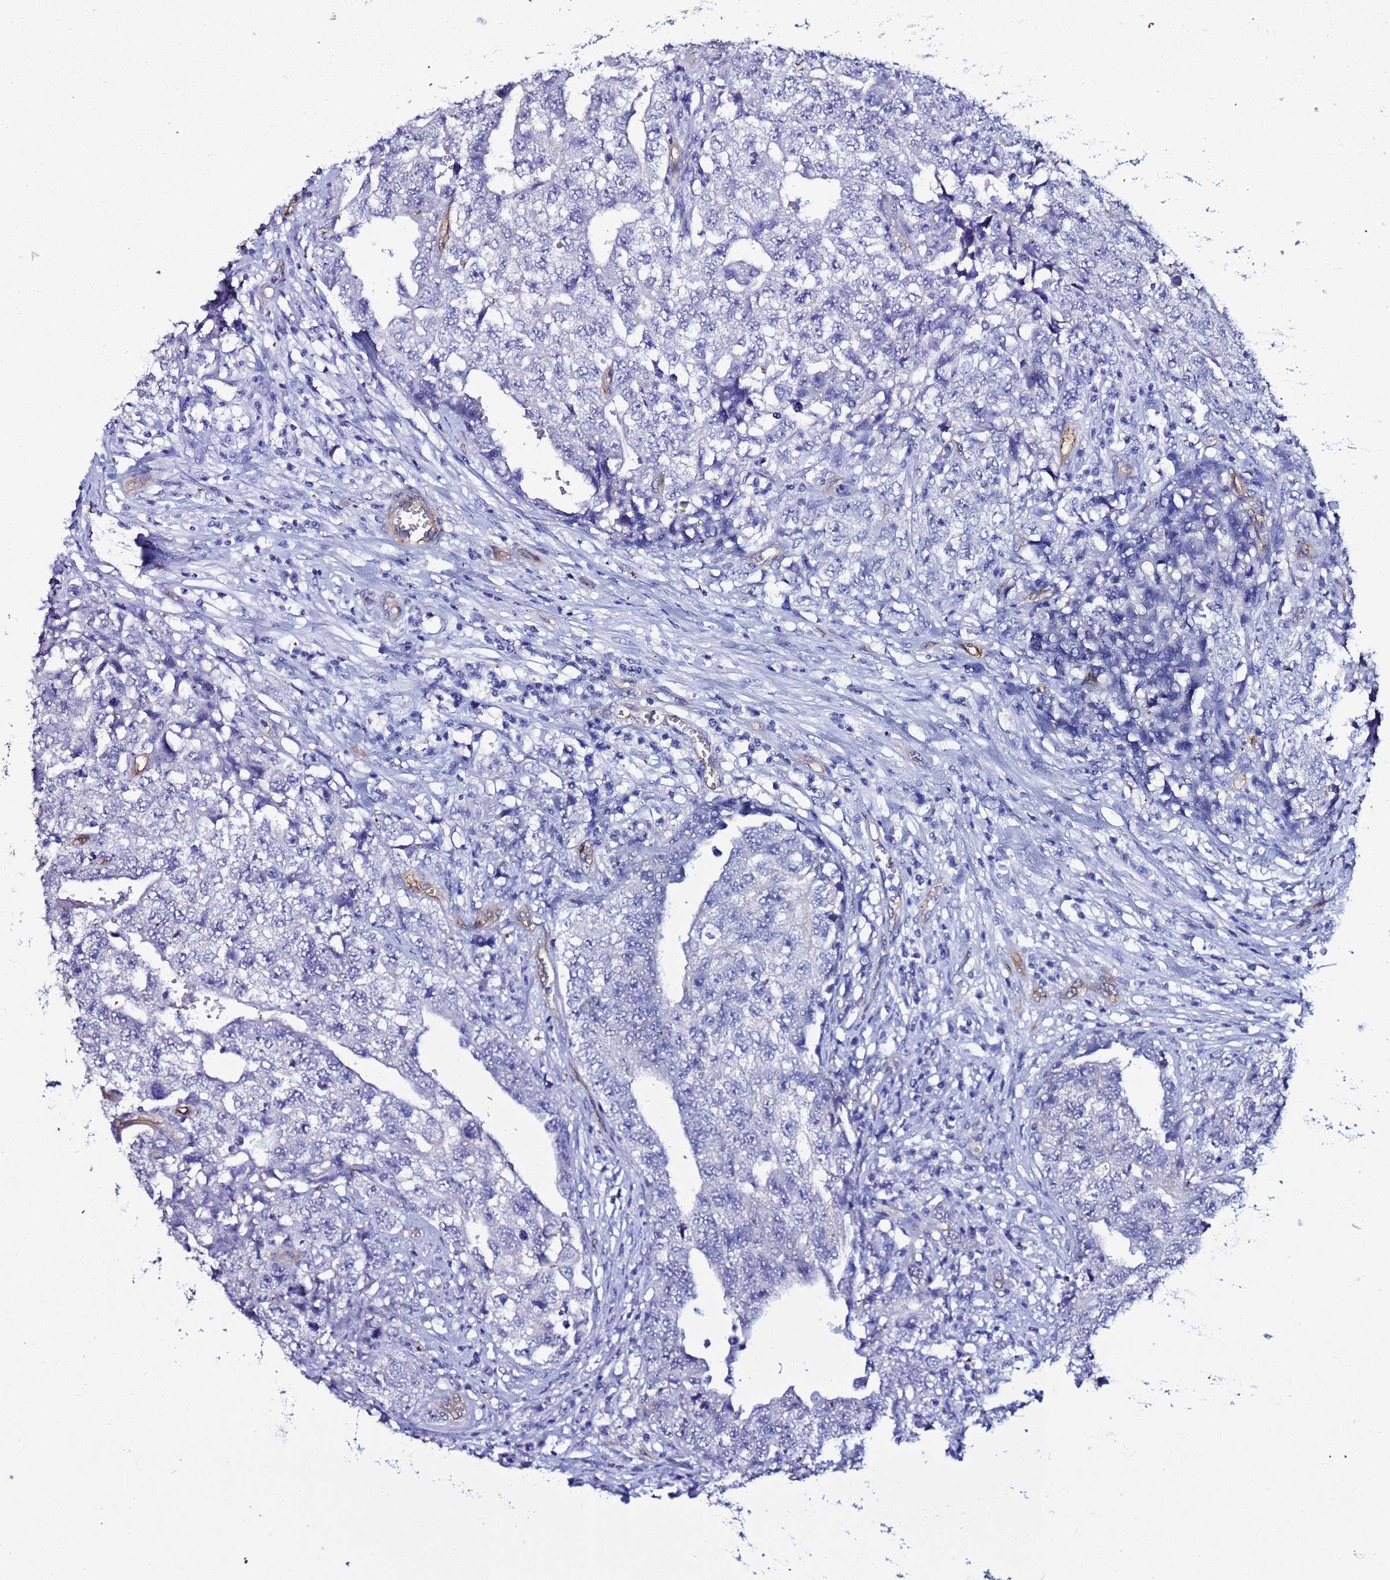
{"staining": {"intensity": "negative", "quantity": "none", "location": "none"}, "tissue": "testis cancer", "cell_type": "Tumor cells", "image_type": "cancer", "snomed": [{"axis": "morphology", "description": "Carcinoma, Embryonal, NOS"}, {"axis": "topography", "description": "Testis"}], "caption": "There is no significant staining in tumor cells of testis cancer.", "gene": "DEFB104A", "patient": {"sex": "male", "age": 31}}